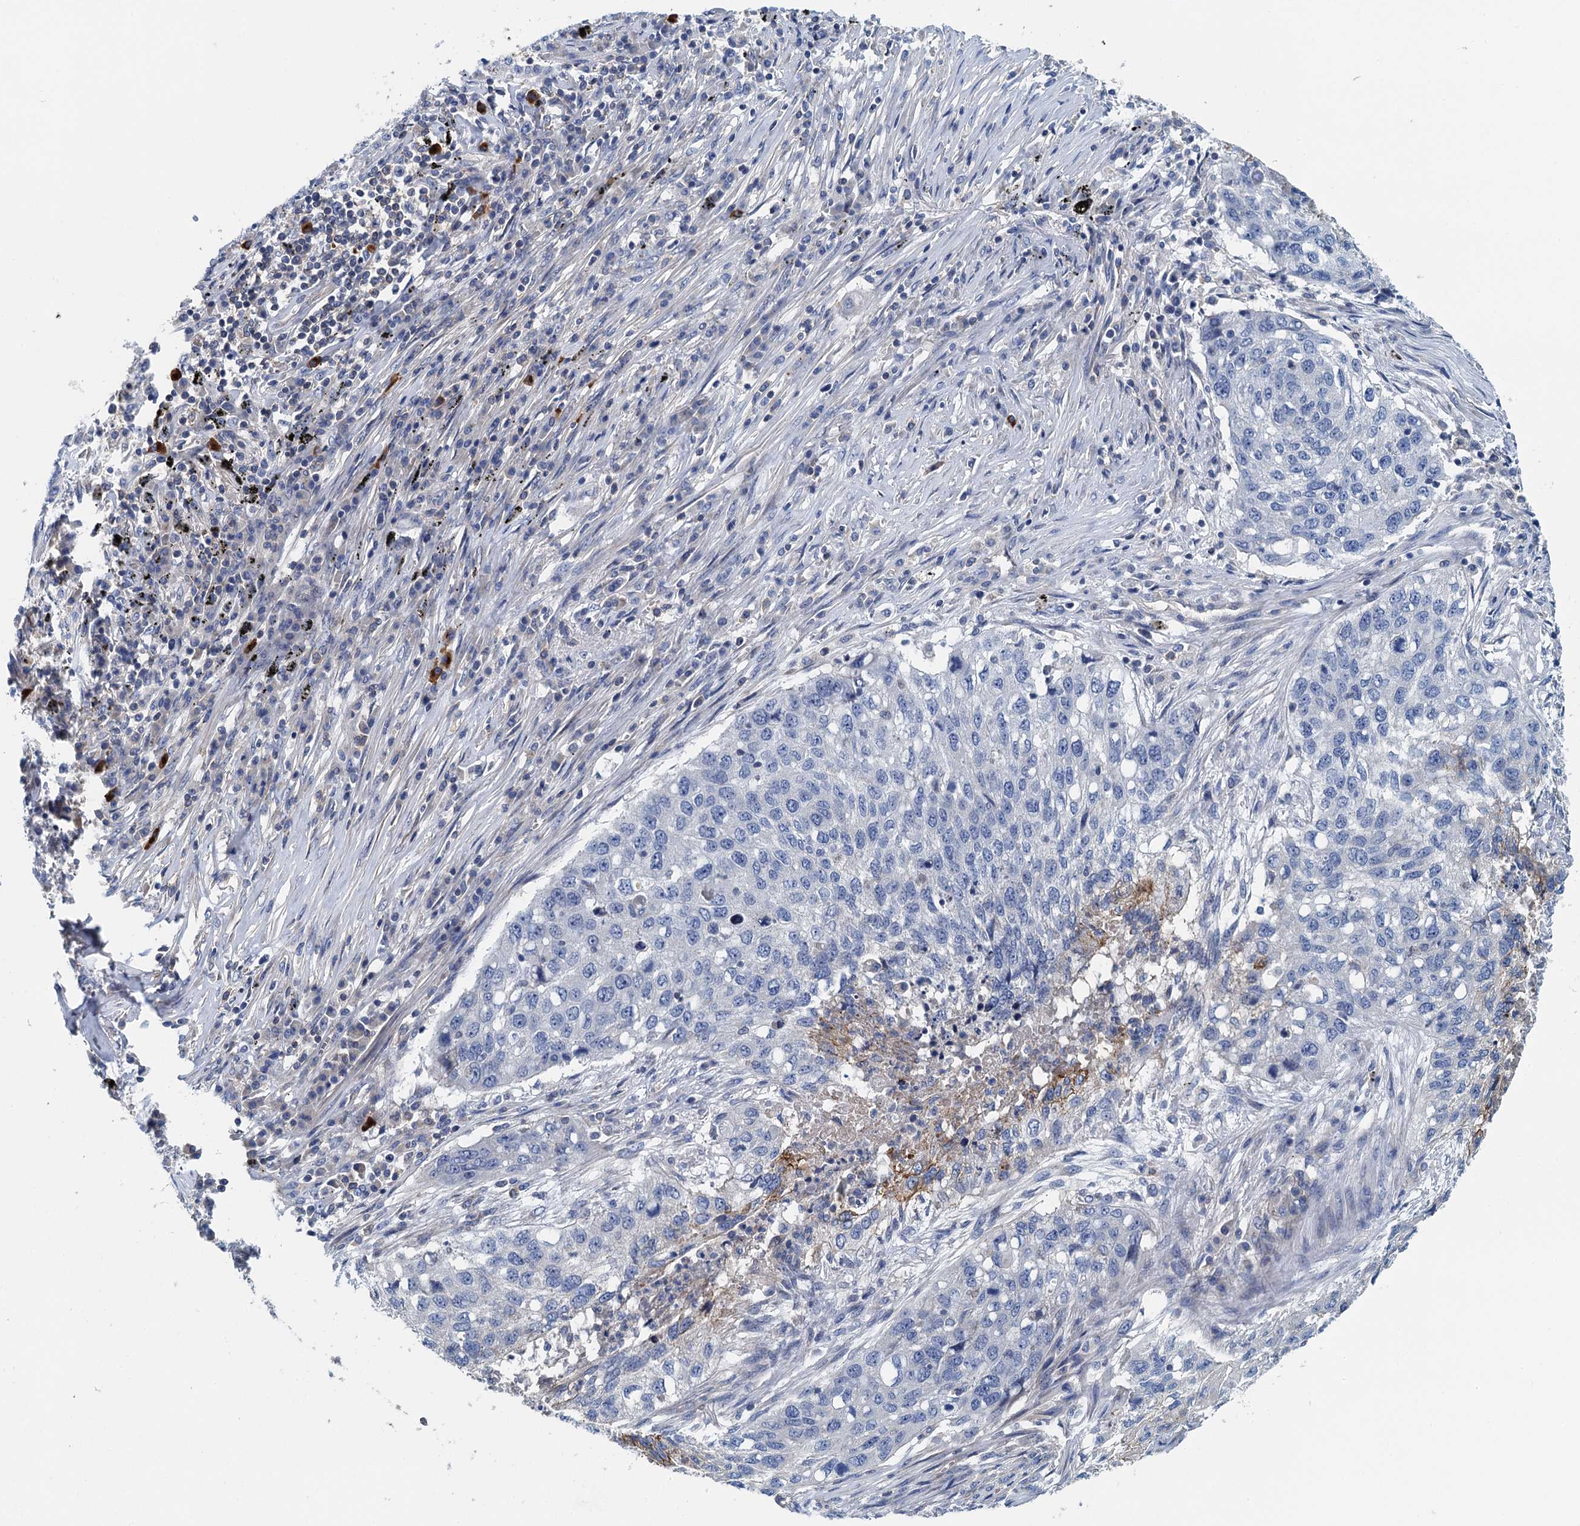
{"staining": {"intensity": "negative", "quantity": "none", "location": "none"}, "tissue": "lung cancer", "cell_type": "Tumor cells", "image_type": "cancer", "snomed": [{"axis": "morphology", "description": "Squamous cell carcinoma, NOS"}, {"axis": "topography", "description": "Lung"}], "caption": "The histopathology image displays no staining of tumor cells in squamous cell carcinoma (lung).", "gene": "PPP1R14D", "patient": {"sex": "female", "age": 63}}